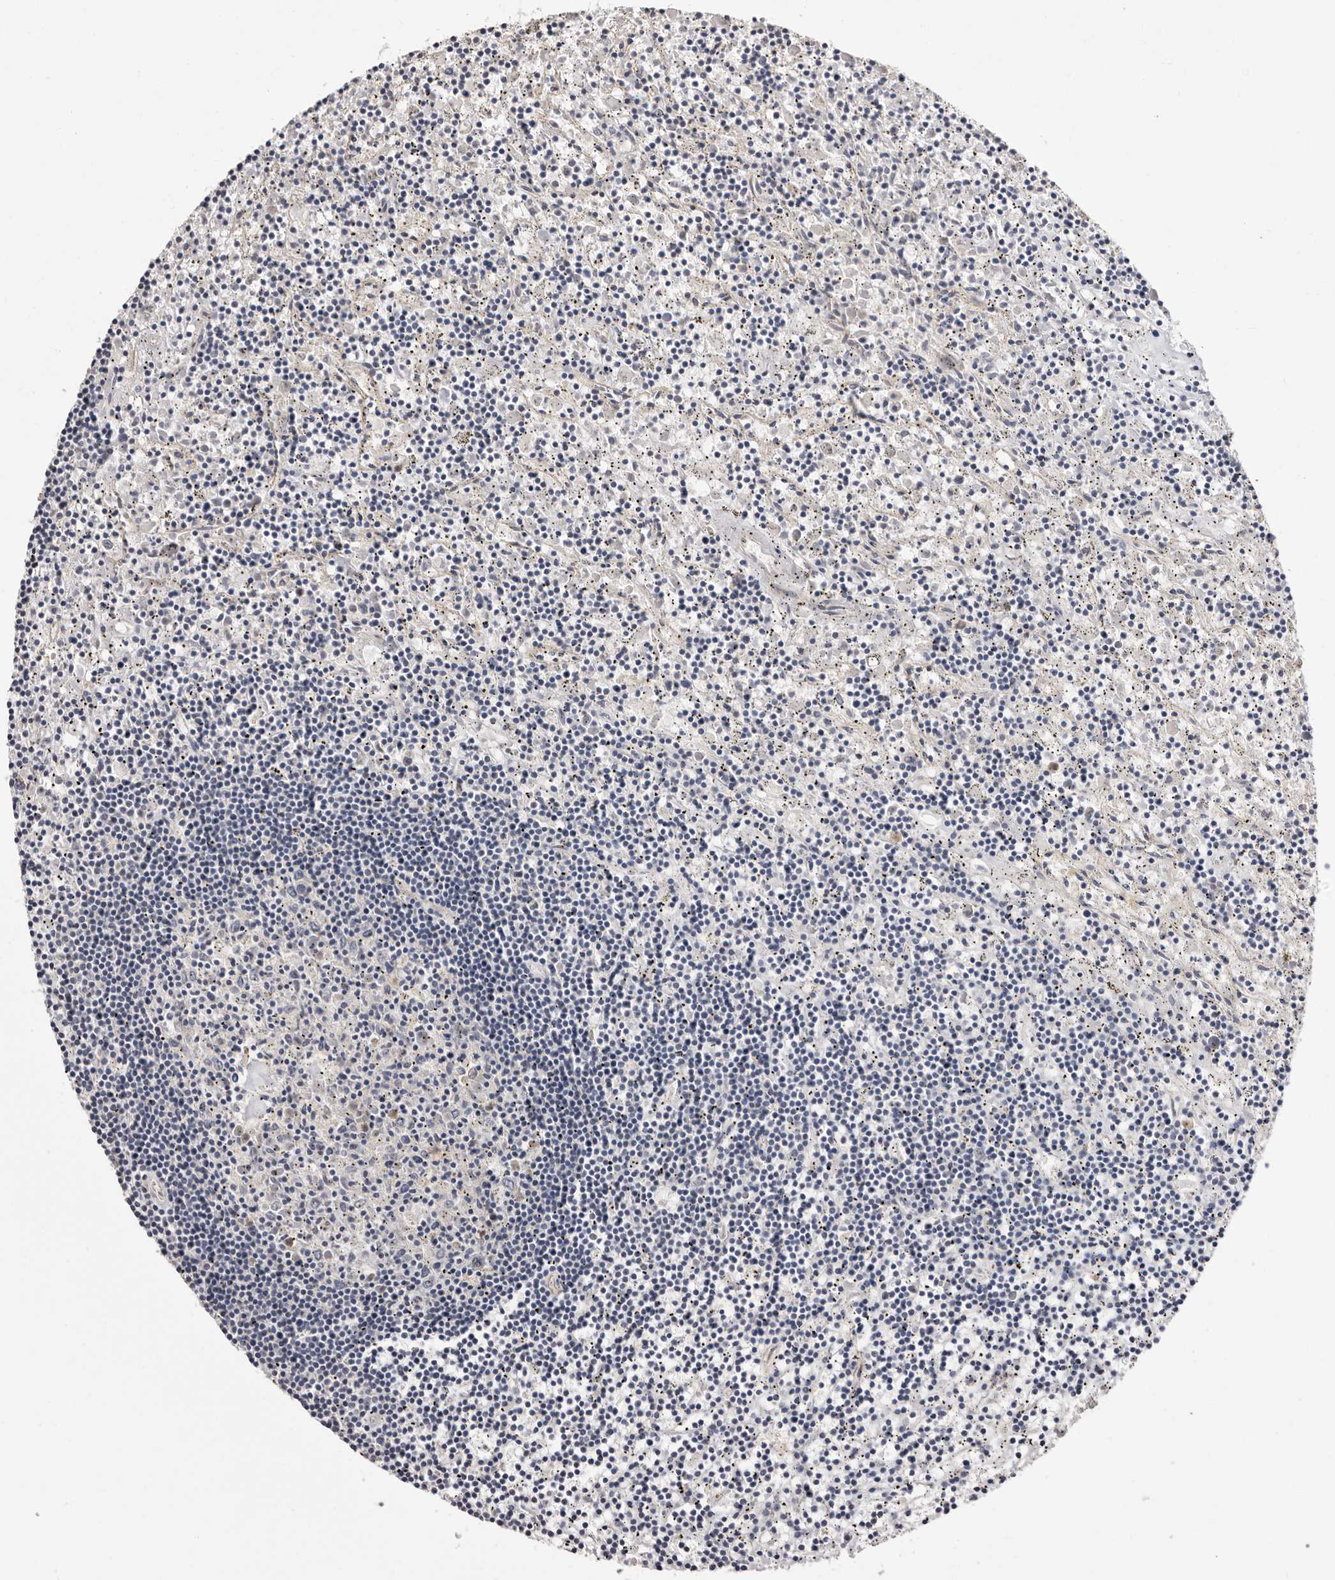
{"staining": {"intensity": "negative", "quantity": "none", "location": "none"}, "tissue": "lymphoma", "cell_type": "Tumor cells", "image_type": "cancer", "snomed": [{"axis": "morphology", "description": "Malignant lymphoma, non-Hodgkin's type, Low grade"}, {"axis": "topography", "description": "Spleen"}], "caption": "Image shows no significant protein positivity in tumor cells of lymphoma. (DAB (3,3'-diaminobenzidine) immunohistochemistry (IHC), high magnification).", "gene": "FAM167B", "patient": {"sex": "male", "age": 76}}